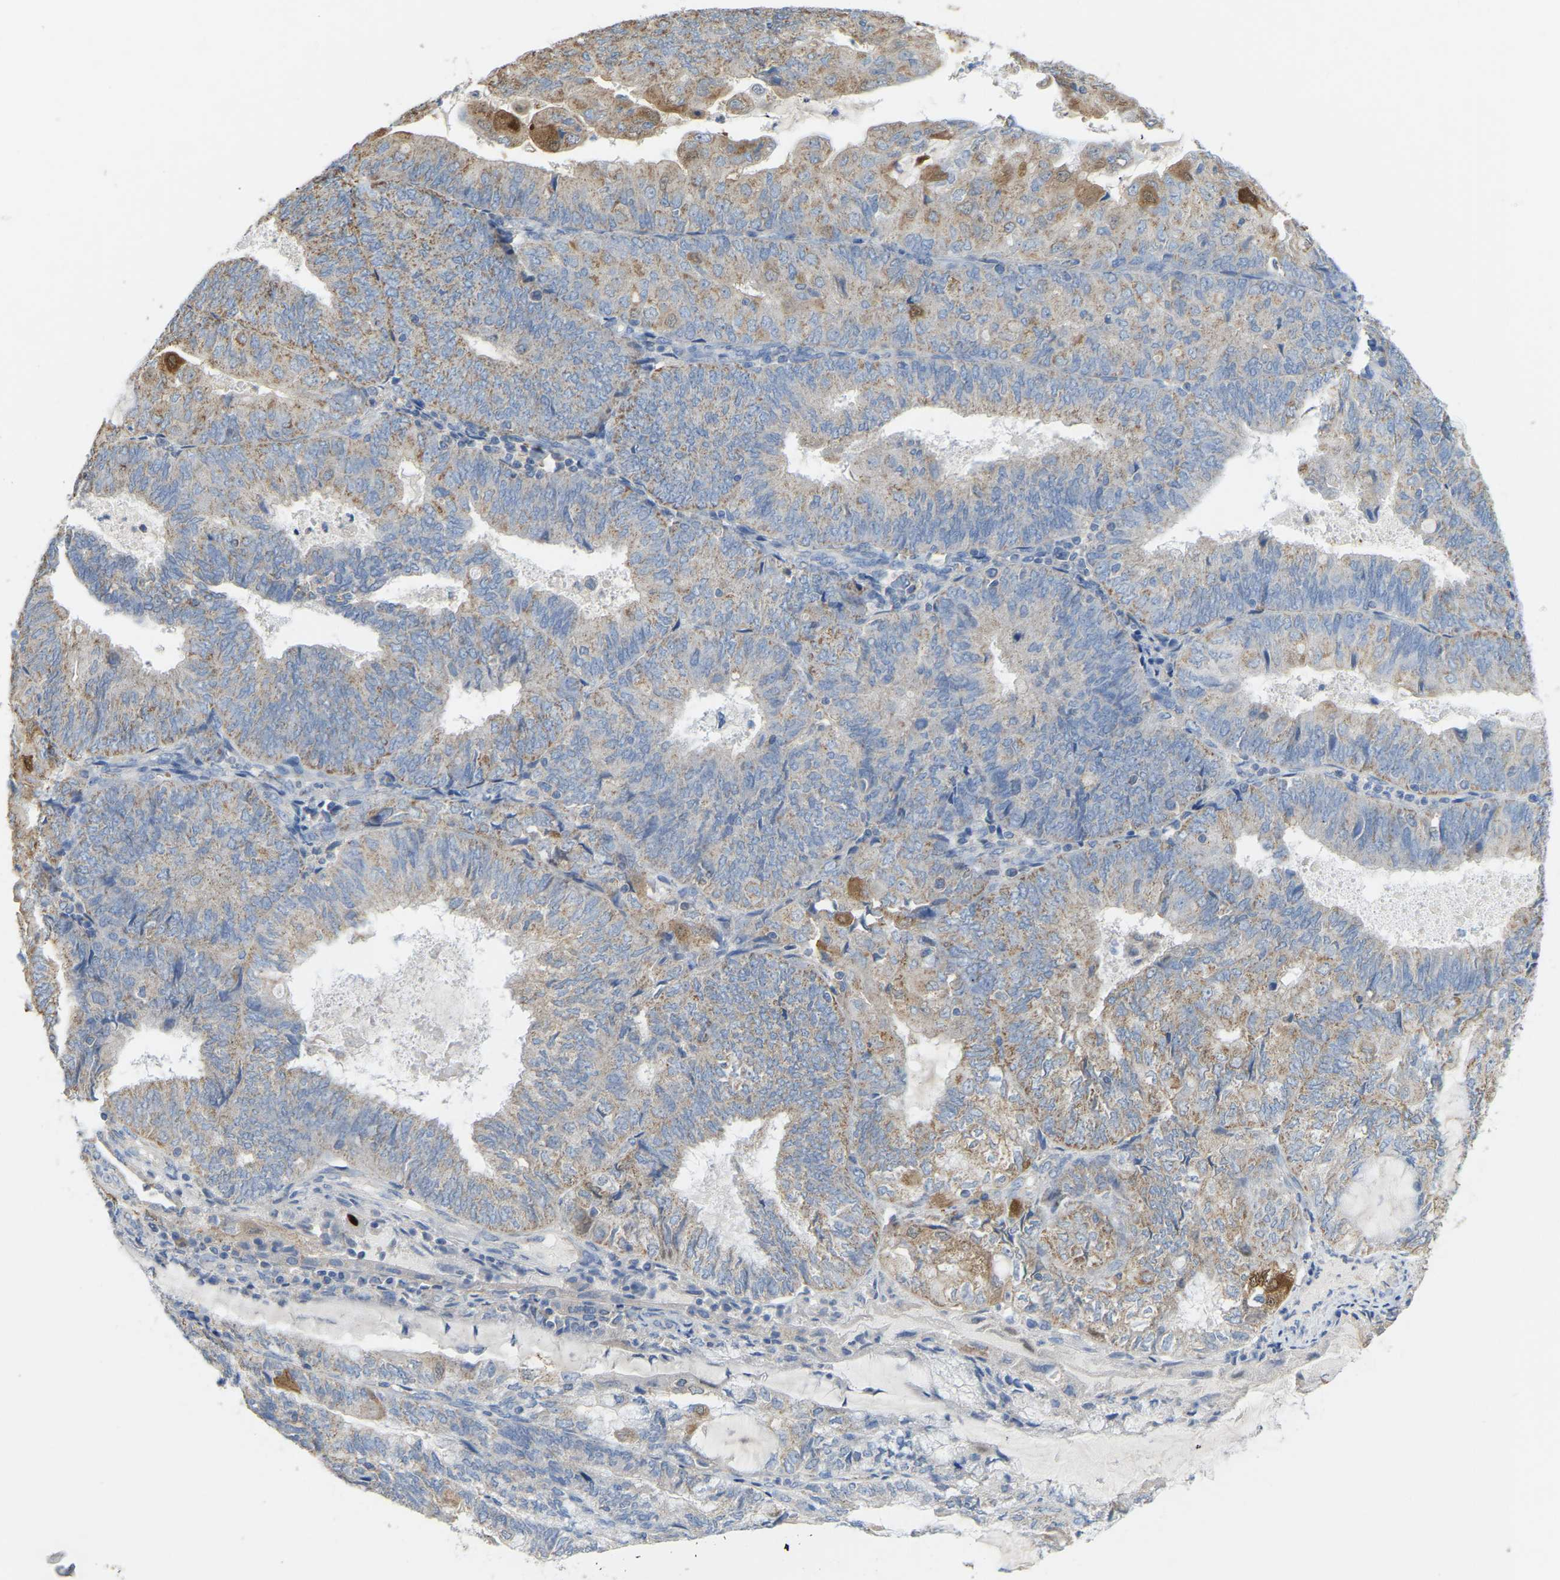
{"staining": {"intensity": "moderate", "quantity": "25%-75%", "location": "cytoplasmic/membranous"}, "tissue": "endometrial cancer", "cell_type": "Tumor cells", "image_type": "cancer", "snomed": [{"axis": "morphology", "description": "Adenocarcinoma, NOS"}, {"axis": "topography", "description": "Endometrium"}], "caption": "High-magnification brightfield microscopy of endometrial adenocarcinoma stained with DAB (brown) and counterstained with hematoxylin (blue). tumor cells exhibit moderate cytoplasmic/membranous staining is identified in about25%-75% of cells. The staining is performed using DAB brown chromogen to label protein expression. The nuclei are counter-stained blue using hematoxylin.", "gene": "SERPINB5", "patient": {"sex": "female", "age": 81}}